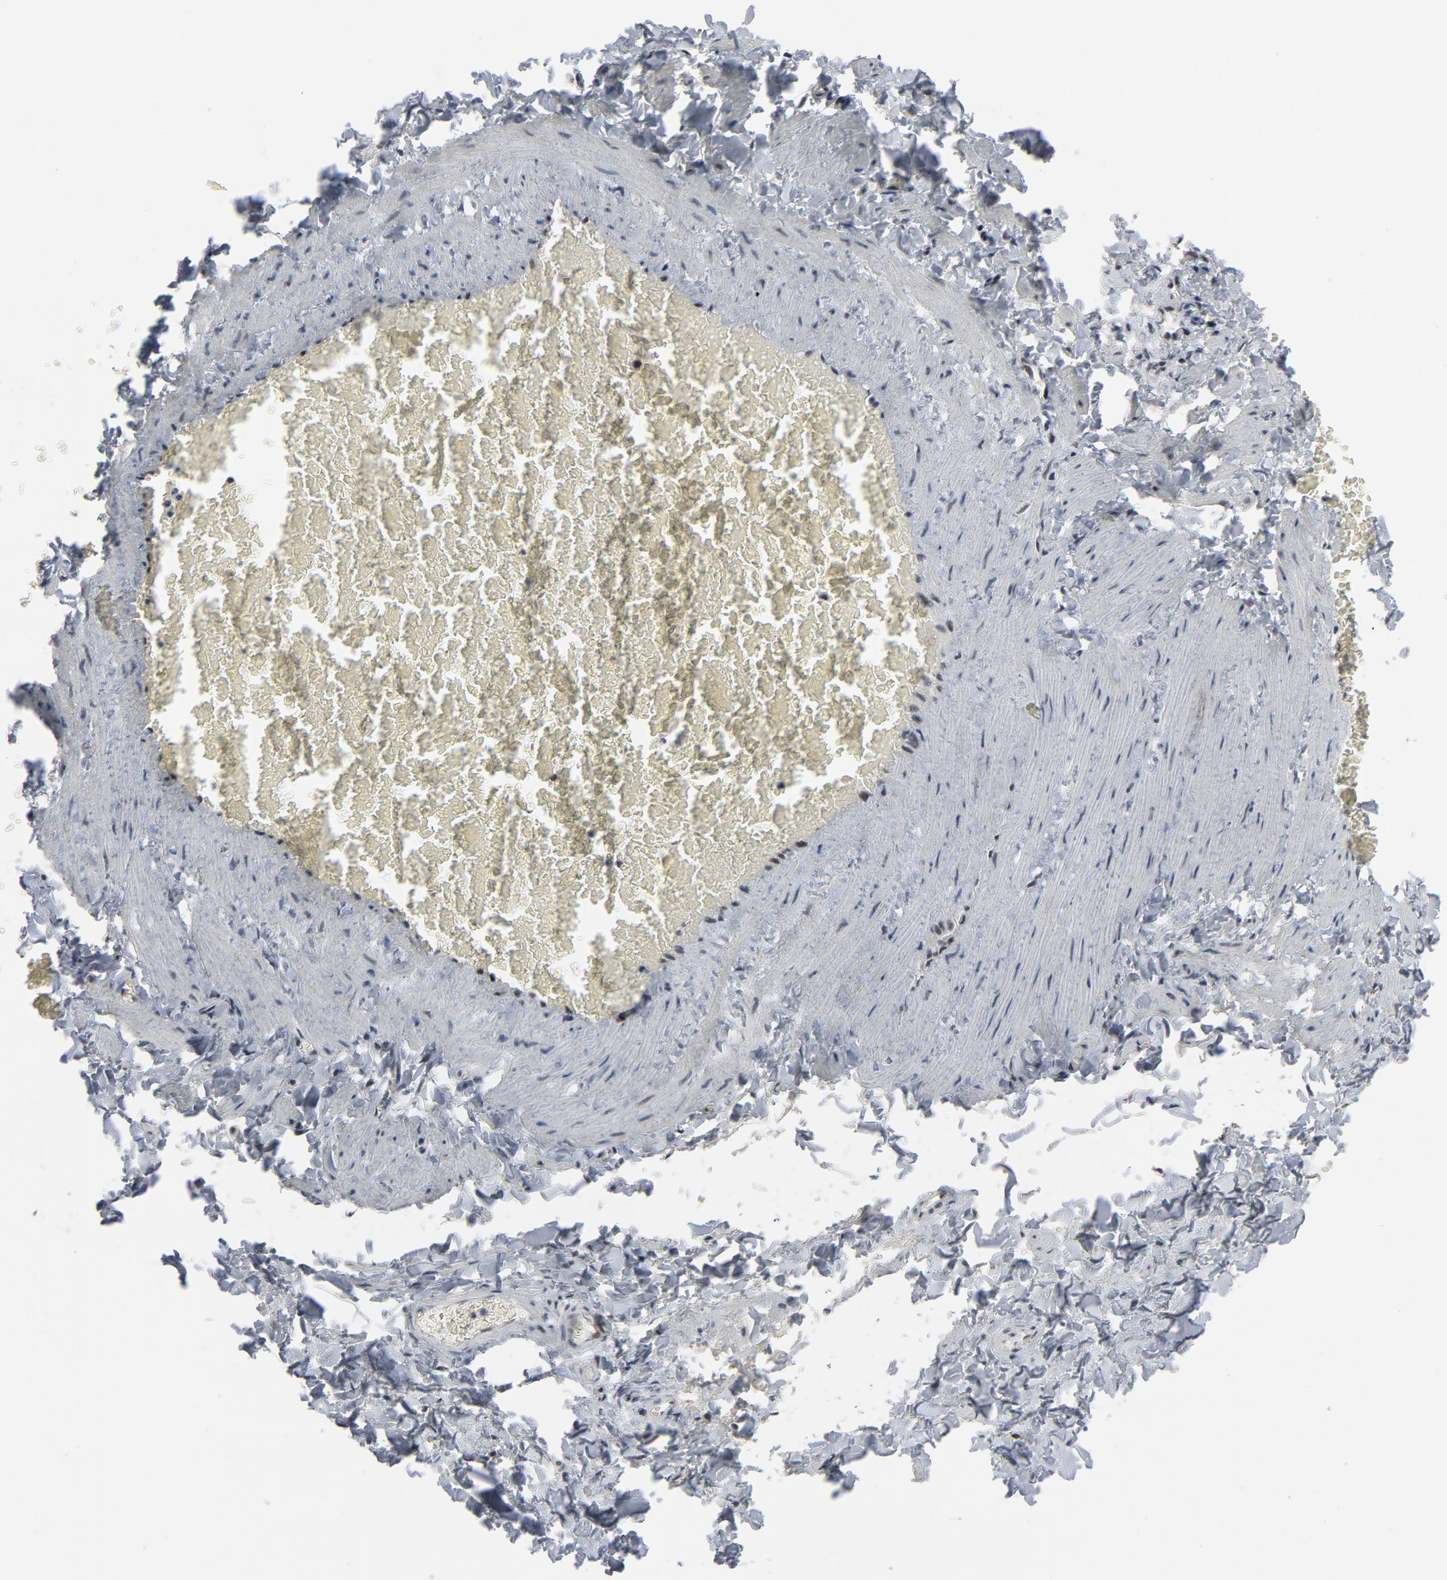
{"staining": {"intensity": "negative", "quantity": "none", "location": "none"}, "tissue": "adipose tissue", "cell_type": "Adipocytes", "image_type": "normal", "snomed": [{"axis": "morphology", "description": "Normal tissue, NOS"}, {"axis": "topography", "description": "Vascular tissue"}], "caption": "A high-resolution image shows IHC staining of unremarkable adipose tissue, which reveals no significant positivity in adipocytes.", "gene": "GABPA", "patient": {"sex": "male", "age": 41}}